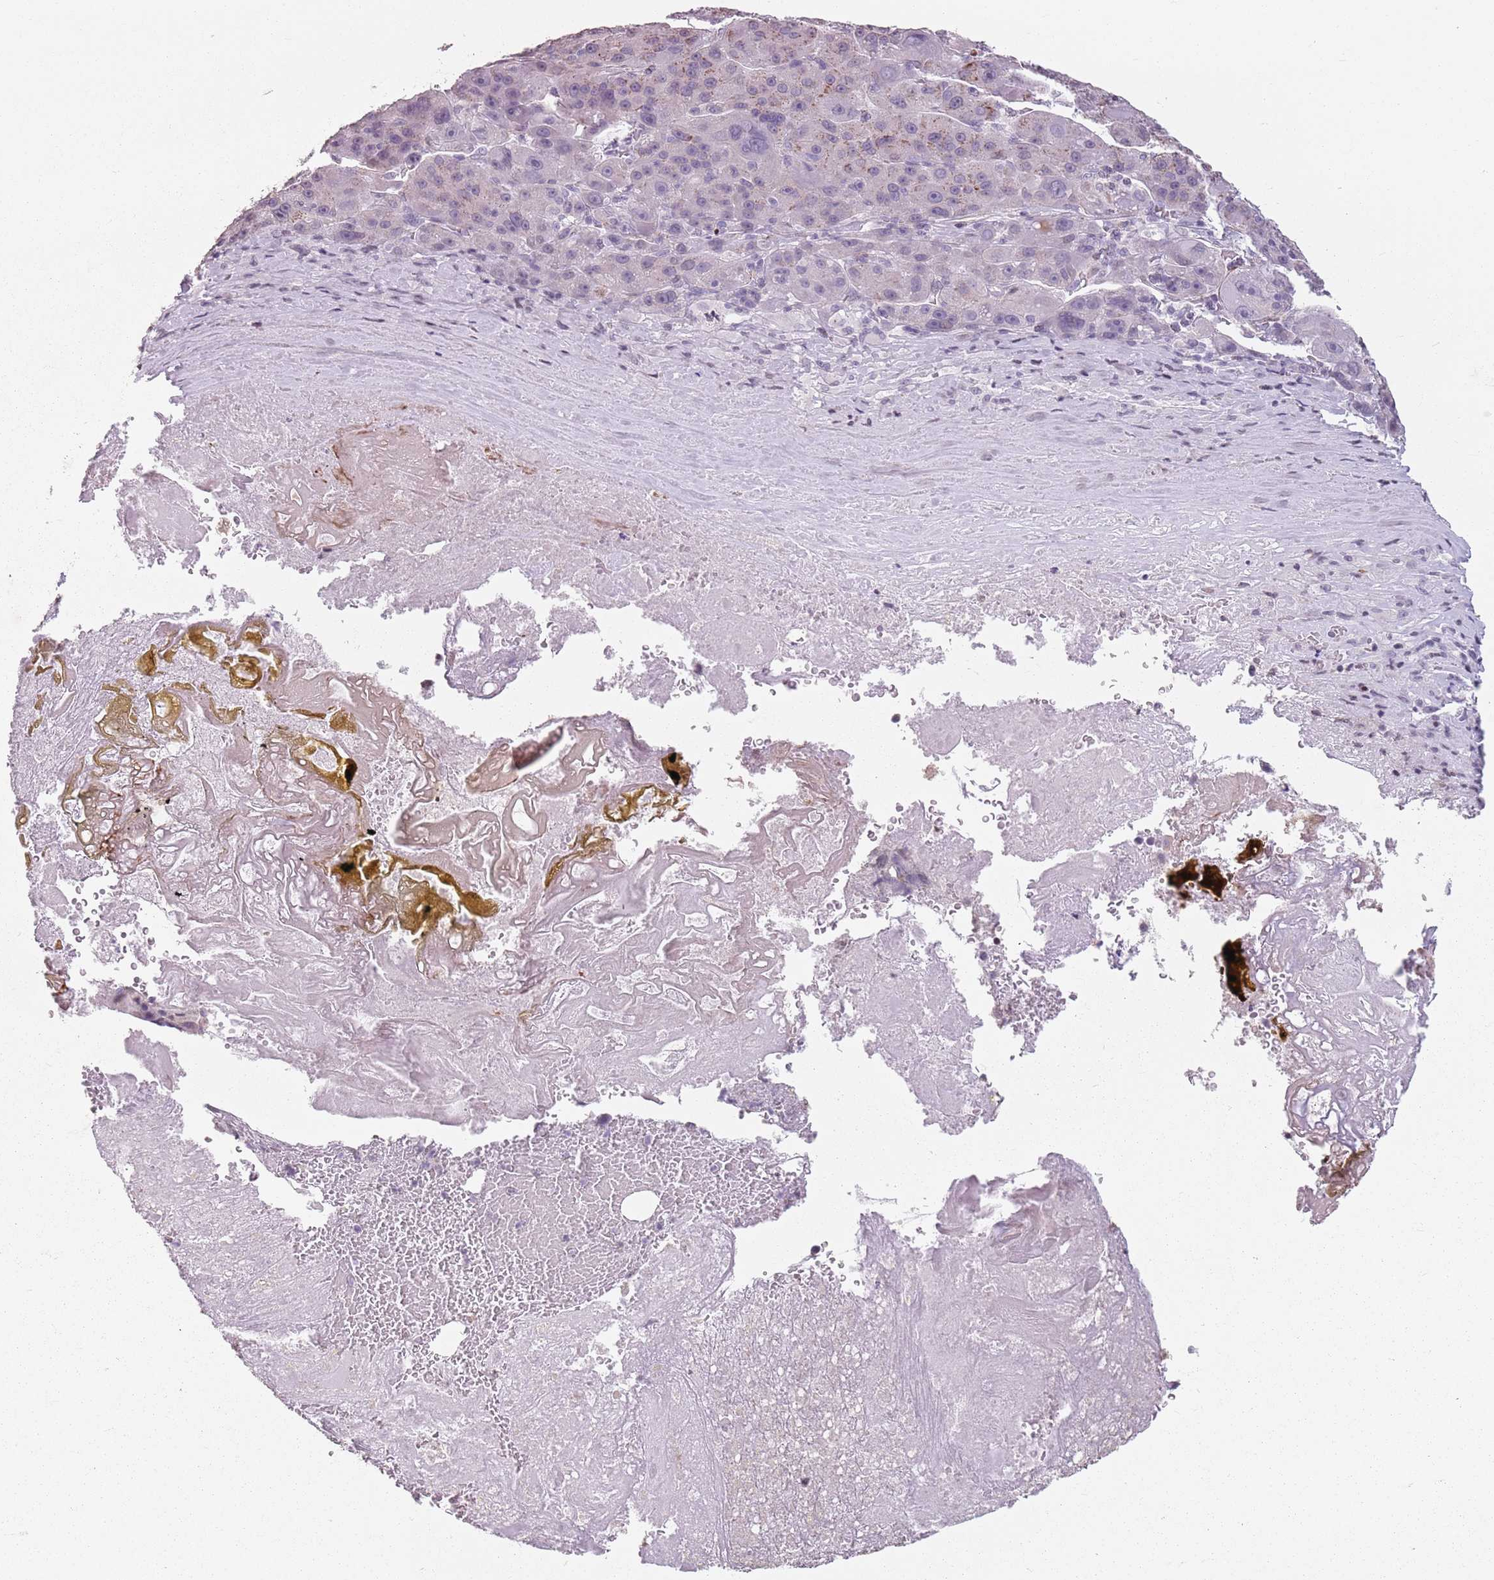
{"staining": {"intensity": "moderate", "quantity": "<25%", "location": "cytoplasmic/membranous"}, "tissue": "liver cancer", "cell_type": "Tumor cells", "image_type": "cancer", "snomed": [{"axis": "morphology", "description": "Carcinoma, Hepatocellular, NOS"}, {"axis": "topography", "description": "Liver"}], "caption": "Liver hepatocellular carcinoma stained for a protein (brown) reveals moderate cytoplasmic/membranous positive staining in approximately <25% of tumor cells.", "gene": "TMC4", "patient": {"sex": "male", "age": 76}}